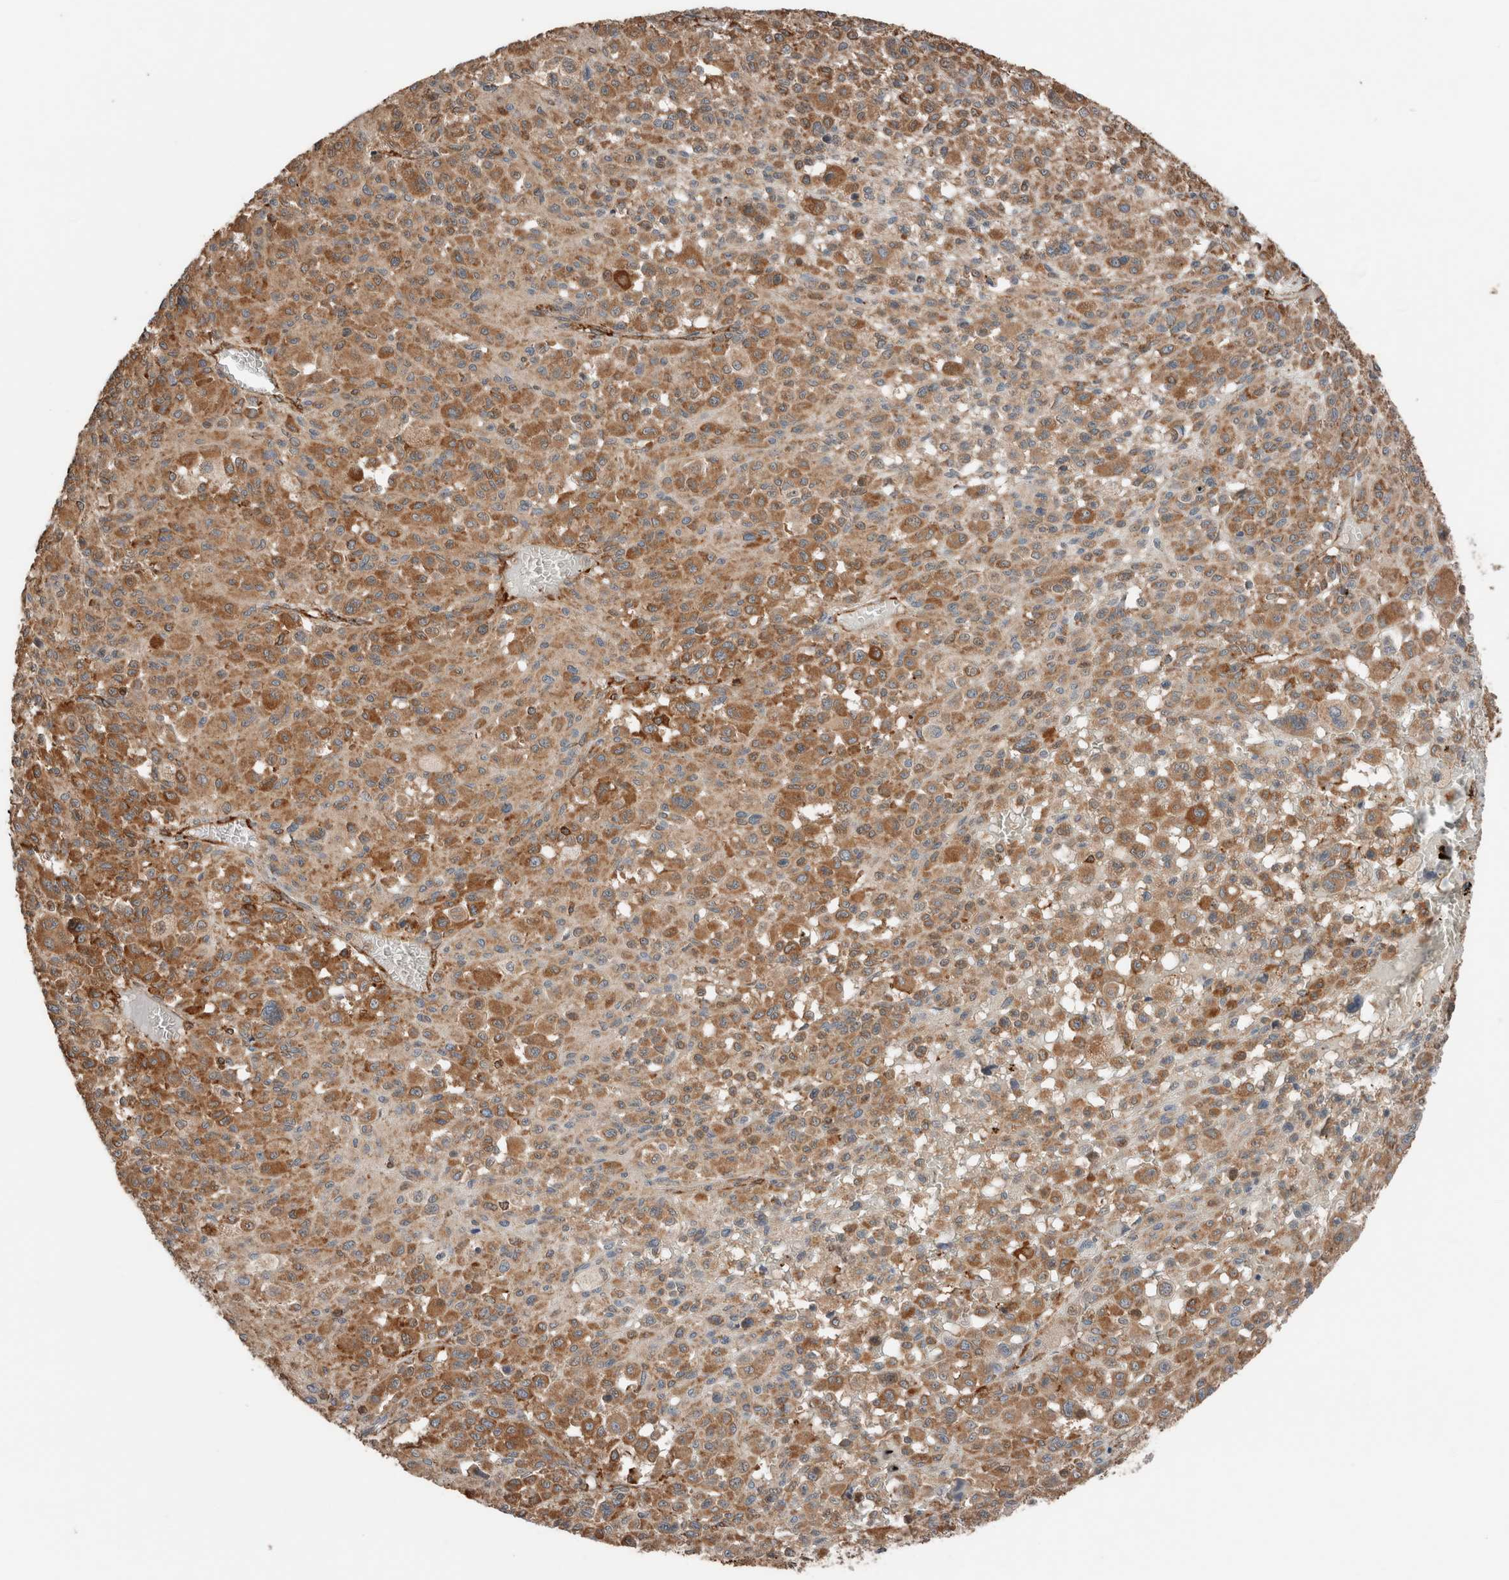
{"staining": {"intensity": "moderate", "quantity": ">75%", "location": "cytoplasmic/membranous"}, "tissue": "melanoma", "cell_type": "Tumor cells", "image_type": "cancer", "snomed": [{"axis": "morphology", "description": "Malignant melanoma, Metastatic site"}, {"axis": "topography", "description": "Skin"}], "caption": "Brown immunohistochemical staining in human melanoma shows moderate cytoplasmic/membranous expression in approximately >75% of tumor cells.", "gene": "ERAP2", "patient": {"sex": "female", "age": 74}}